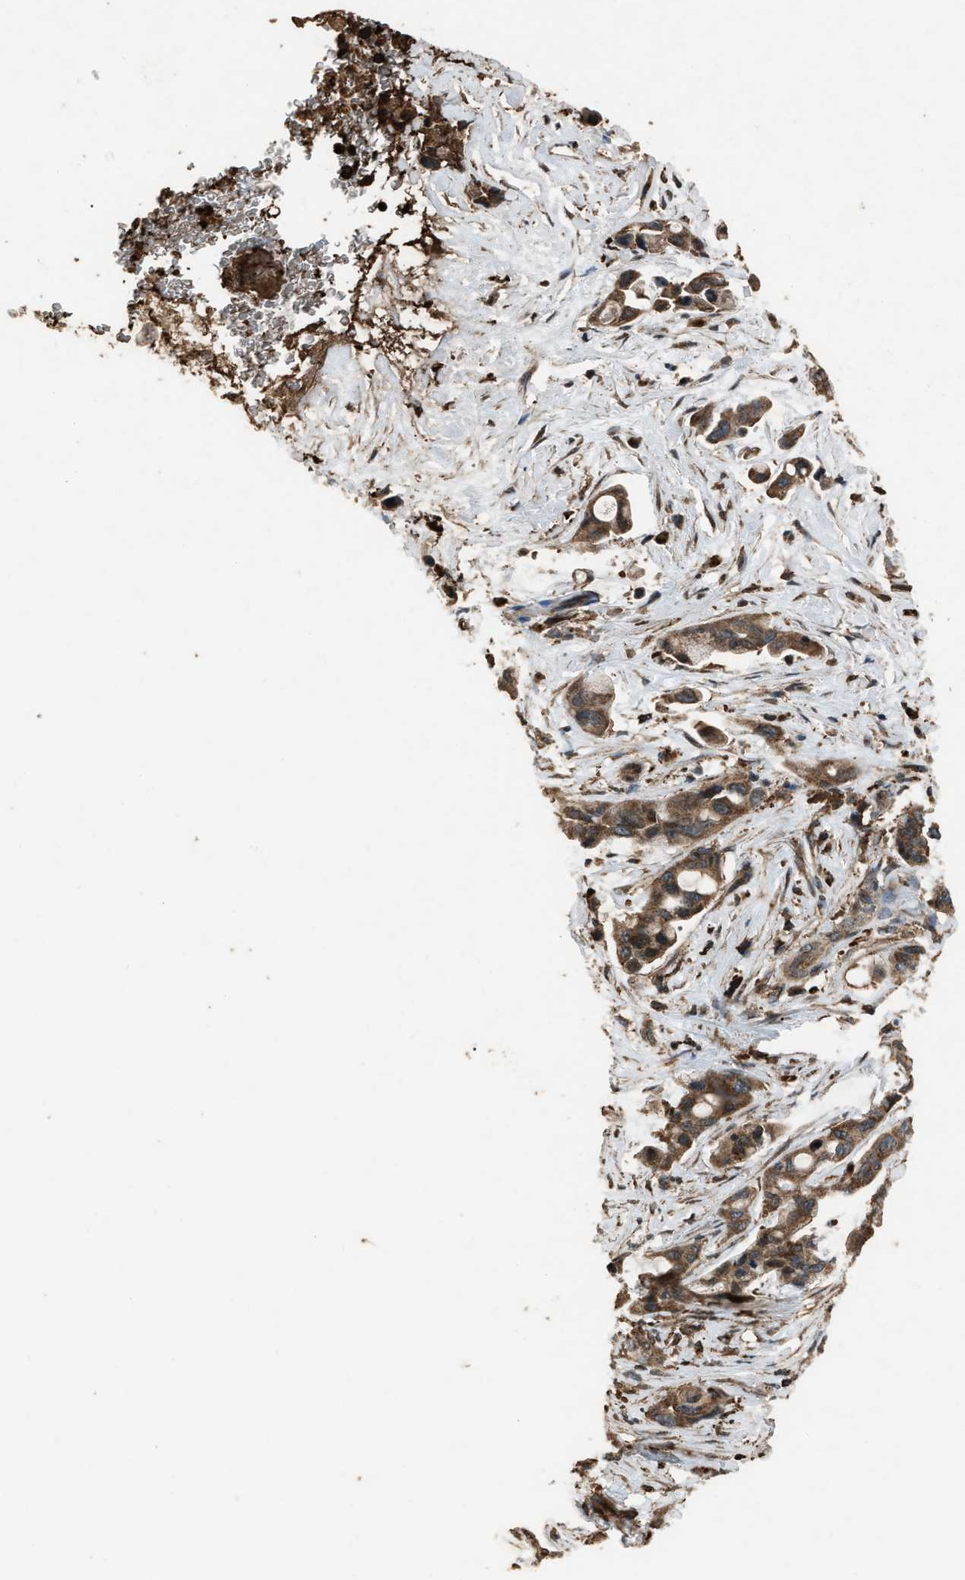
{"staining": {"intensity": "moderate", "quantity": ">75%", "location": "cytoplasmic/membranous"}, "tissue": "pancreatic cancer", "cell_type": "Tumor cells", "image_type": "cancer", "snomed": [{"axis": "morphology", "description": "Adenocarcinoma, NOS"}, {"axis": "topography", "description": "Pancreas"}], "caption": "Brown immunohistochemical staining in pancreatic adenocarcinoma exhibits moderate cytoplasmic/membranous expression in approximately >75% of tumor cells.", "gene": "PSMD1", "patient": {"sex": "male", "age": 53}}